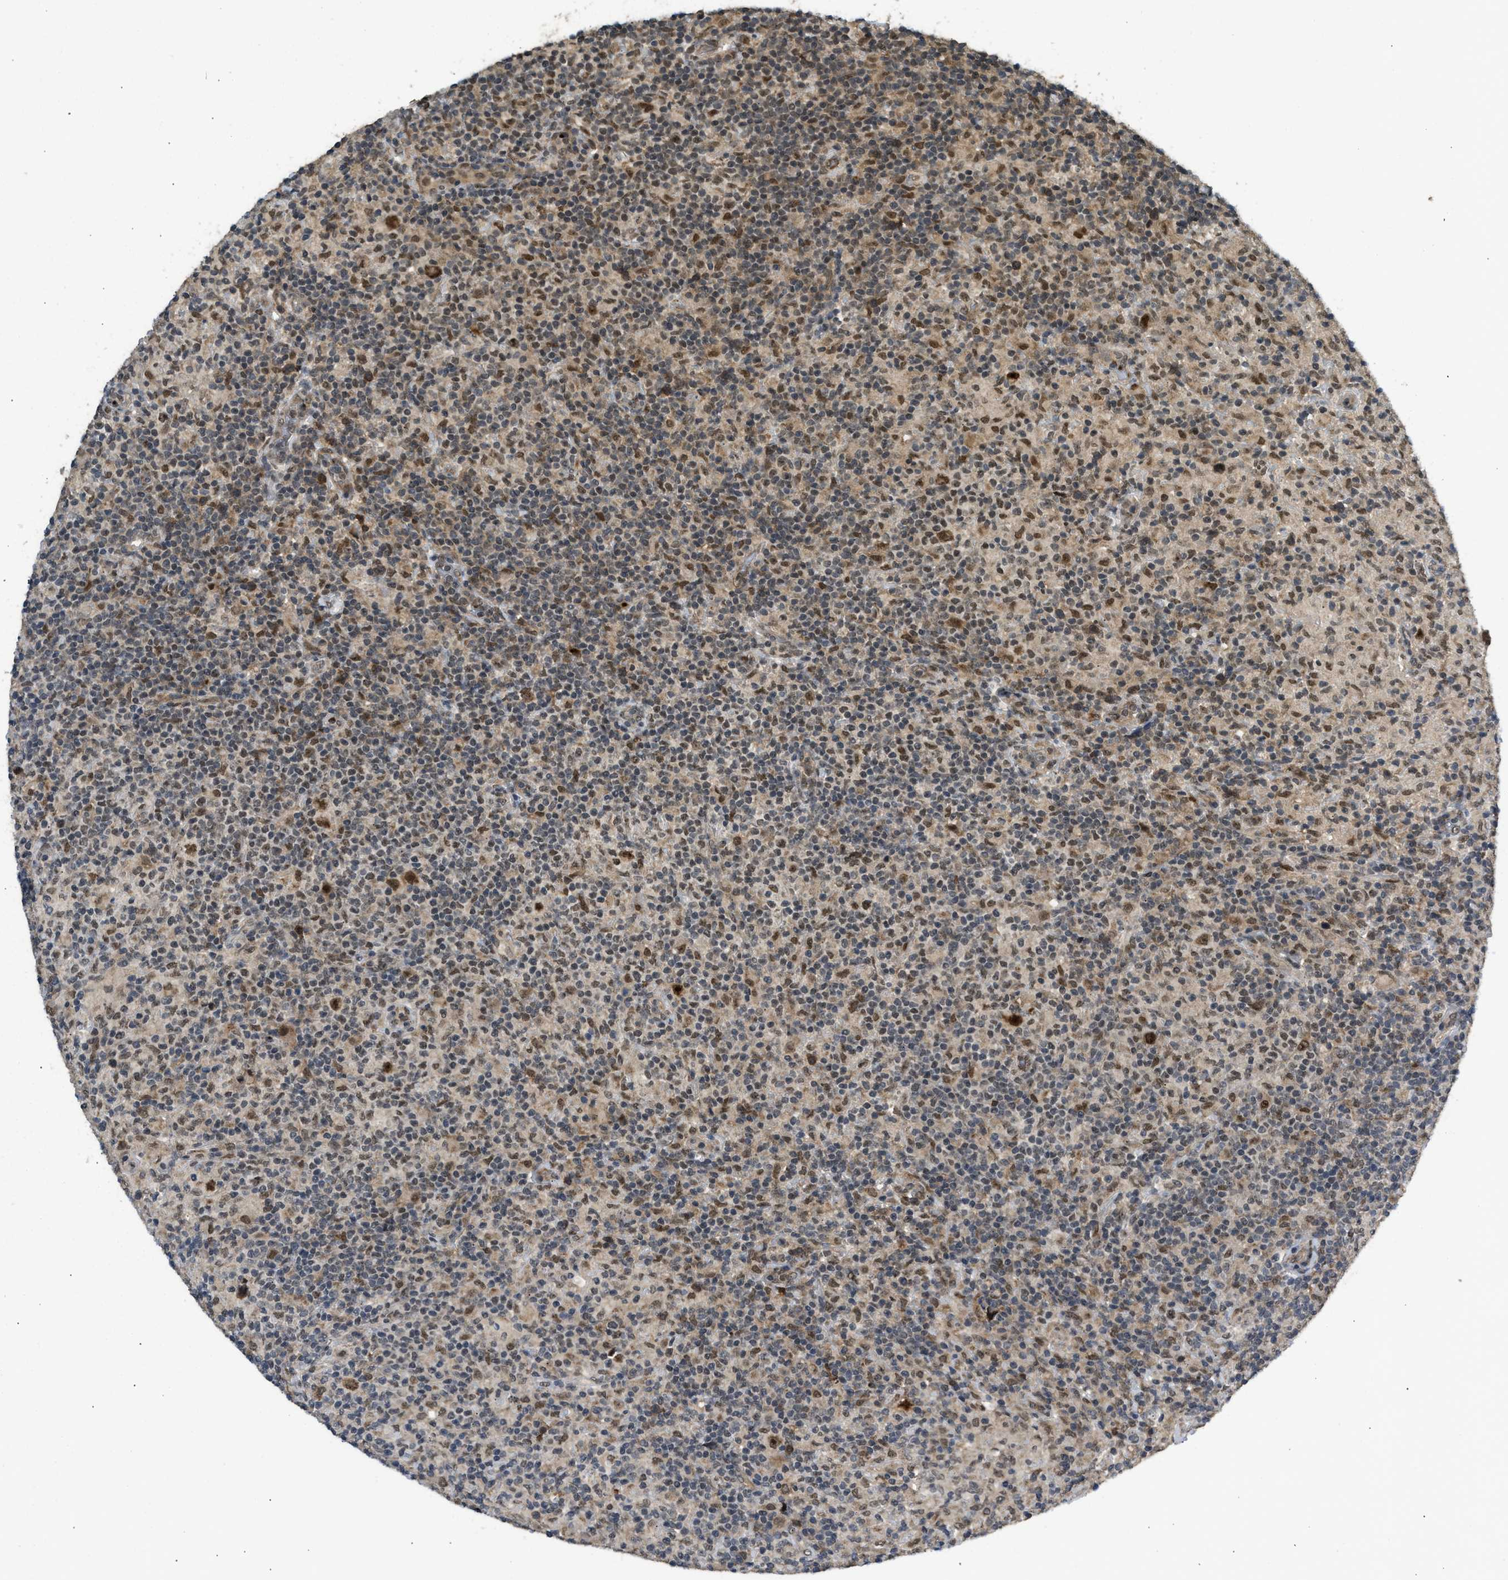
{"staining": {"intensity": "strong", "quantity": ">75%", "location": "nuclear"}, "tissue": "lymphoma", "cell_type": "Tumor cells", "image_type": "cancer", "snomed": [{"axis": "morphology", "description": "Hodgkin's disease, NOS"}, {"axis": "topography", "description": "Lymph node"}], "caption": "Immunohistochemical staining of human lymphoma exhibits high levels of strong nuclear protein expression in about >75% of tumor cells.", "gene": "GET1", "patient": {"sex": "male", "age": 70}}